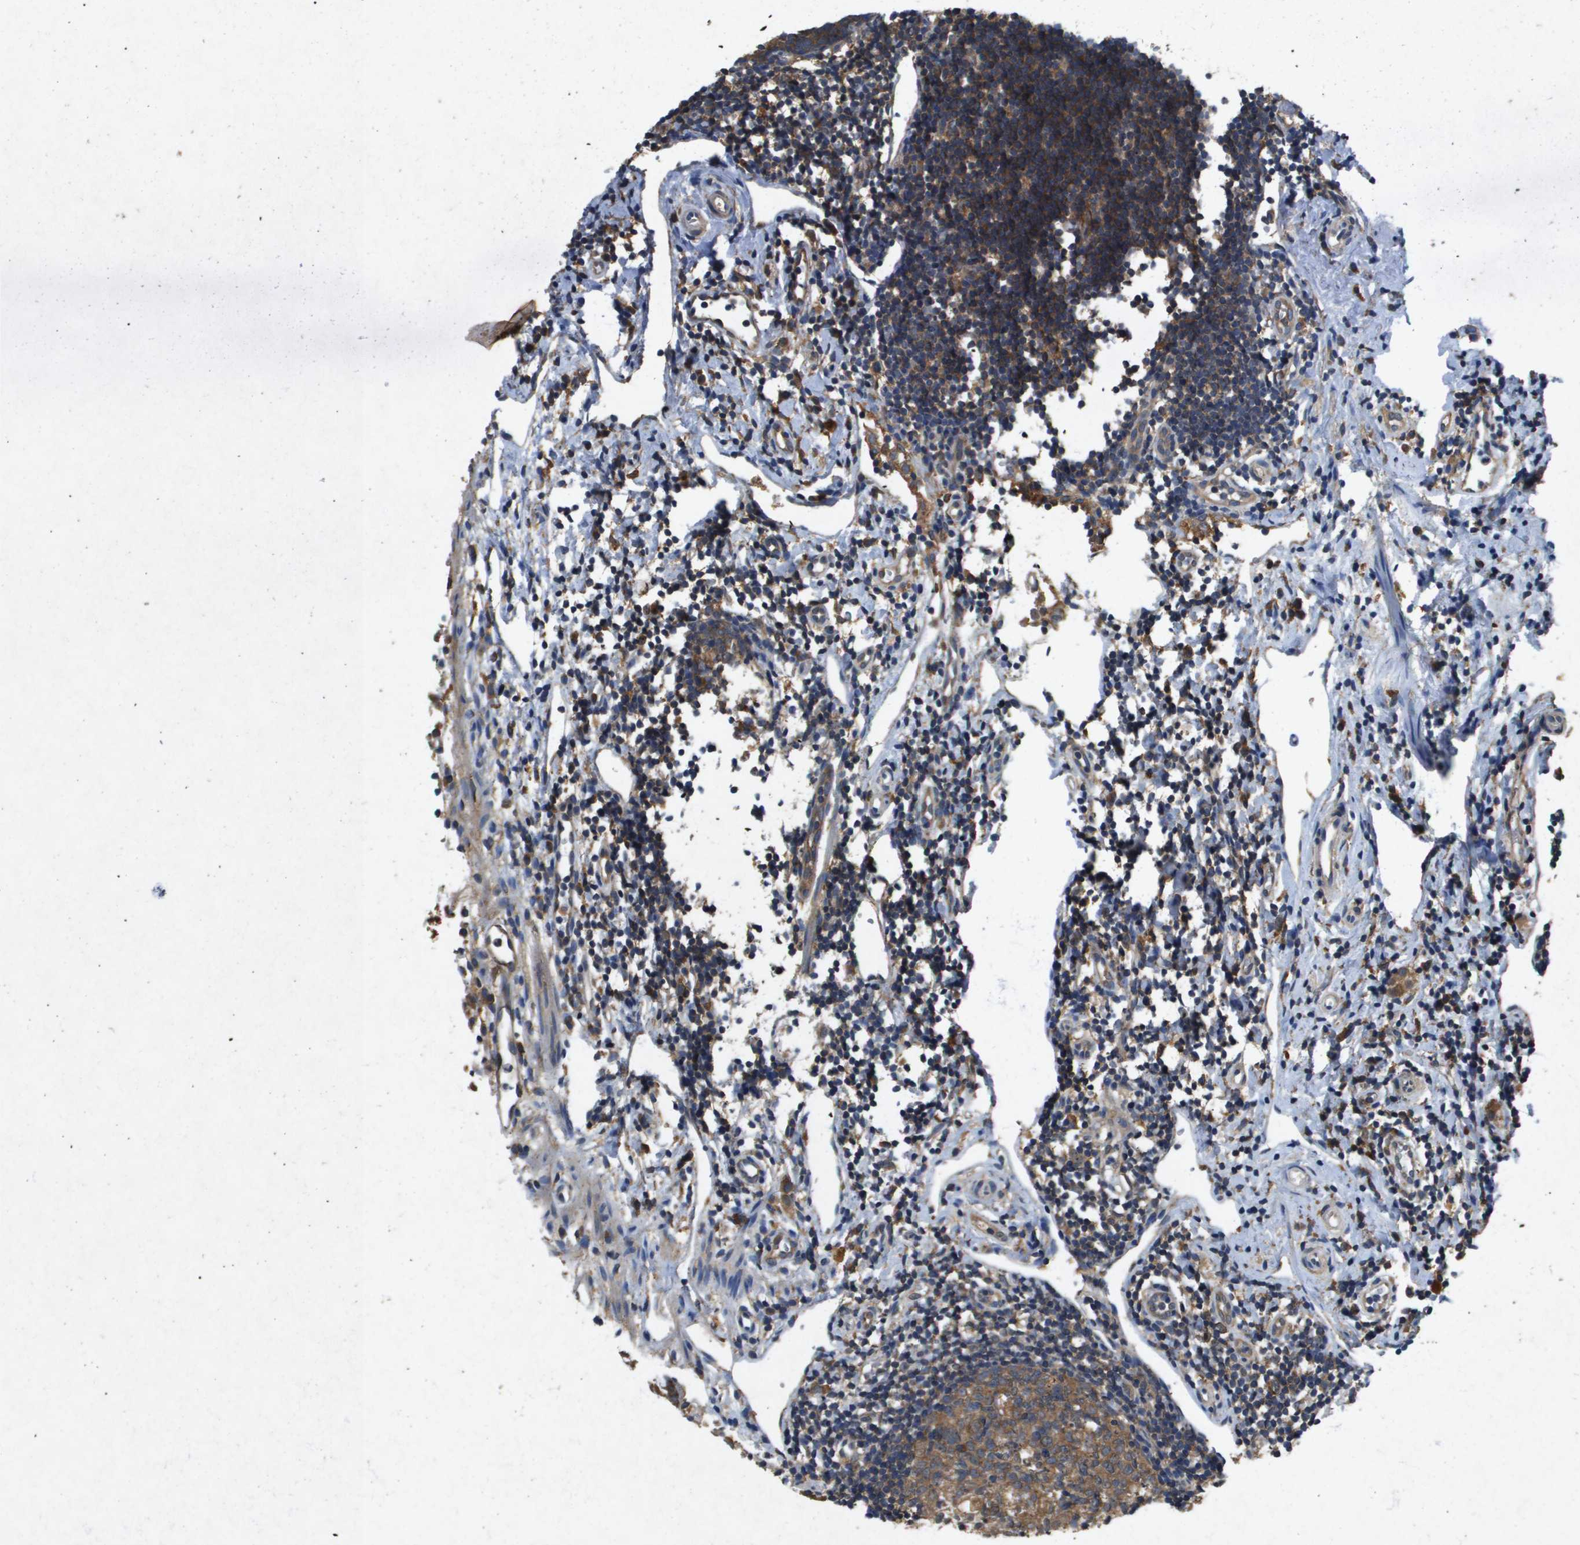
{"staining": {"intensity": "strong", "quantity": ">75%", "location": "cytoplasmic/membranous"}, "tissue": "appendix", "cell_type": "Glandular cells", "image_type": "normal", "snomed": [{"axis": "morphology", "description": "Normal tissue, NOS"}, {"axis": "topography", "description": "Appendix"}], "caption": "IHC (DAB) staining of normal human appendix exhibits strong cytoplasmic/membranous protein expression in approximately >75% of glandular cells.", "gene": "PTPRT", "patient": {"sex": "female", "age": 20}}